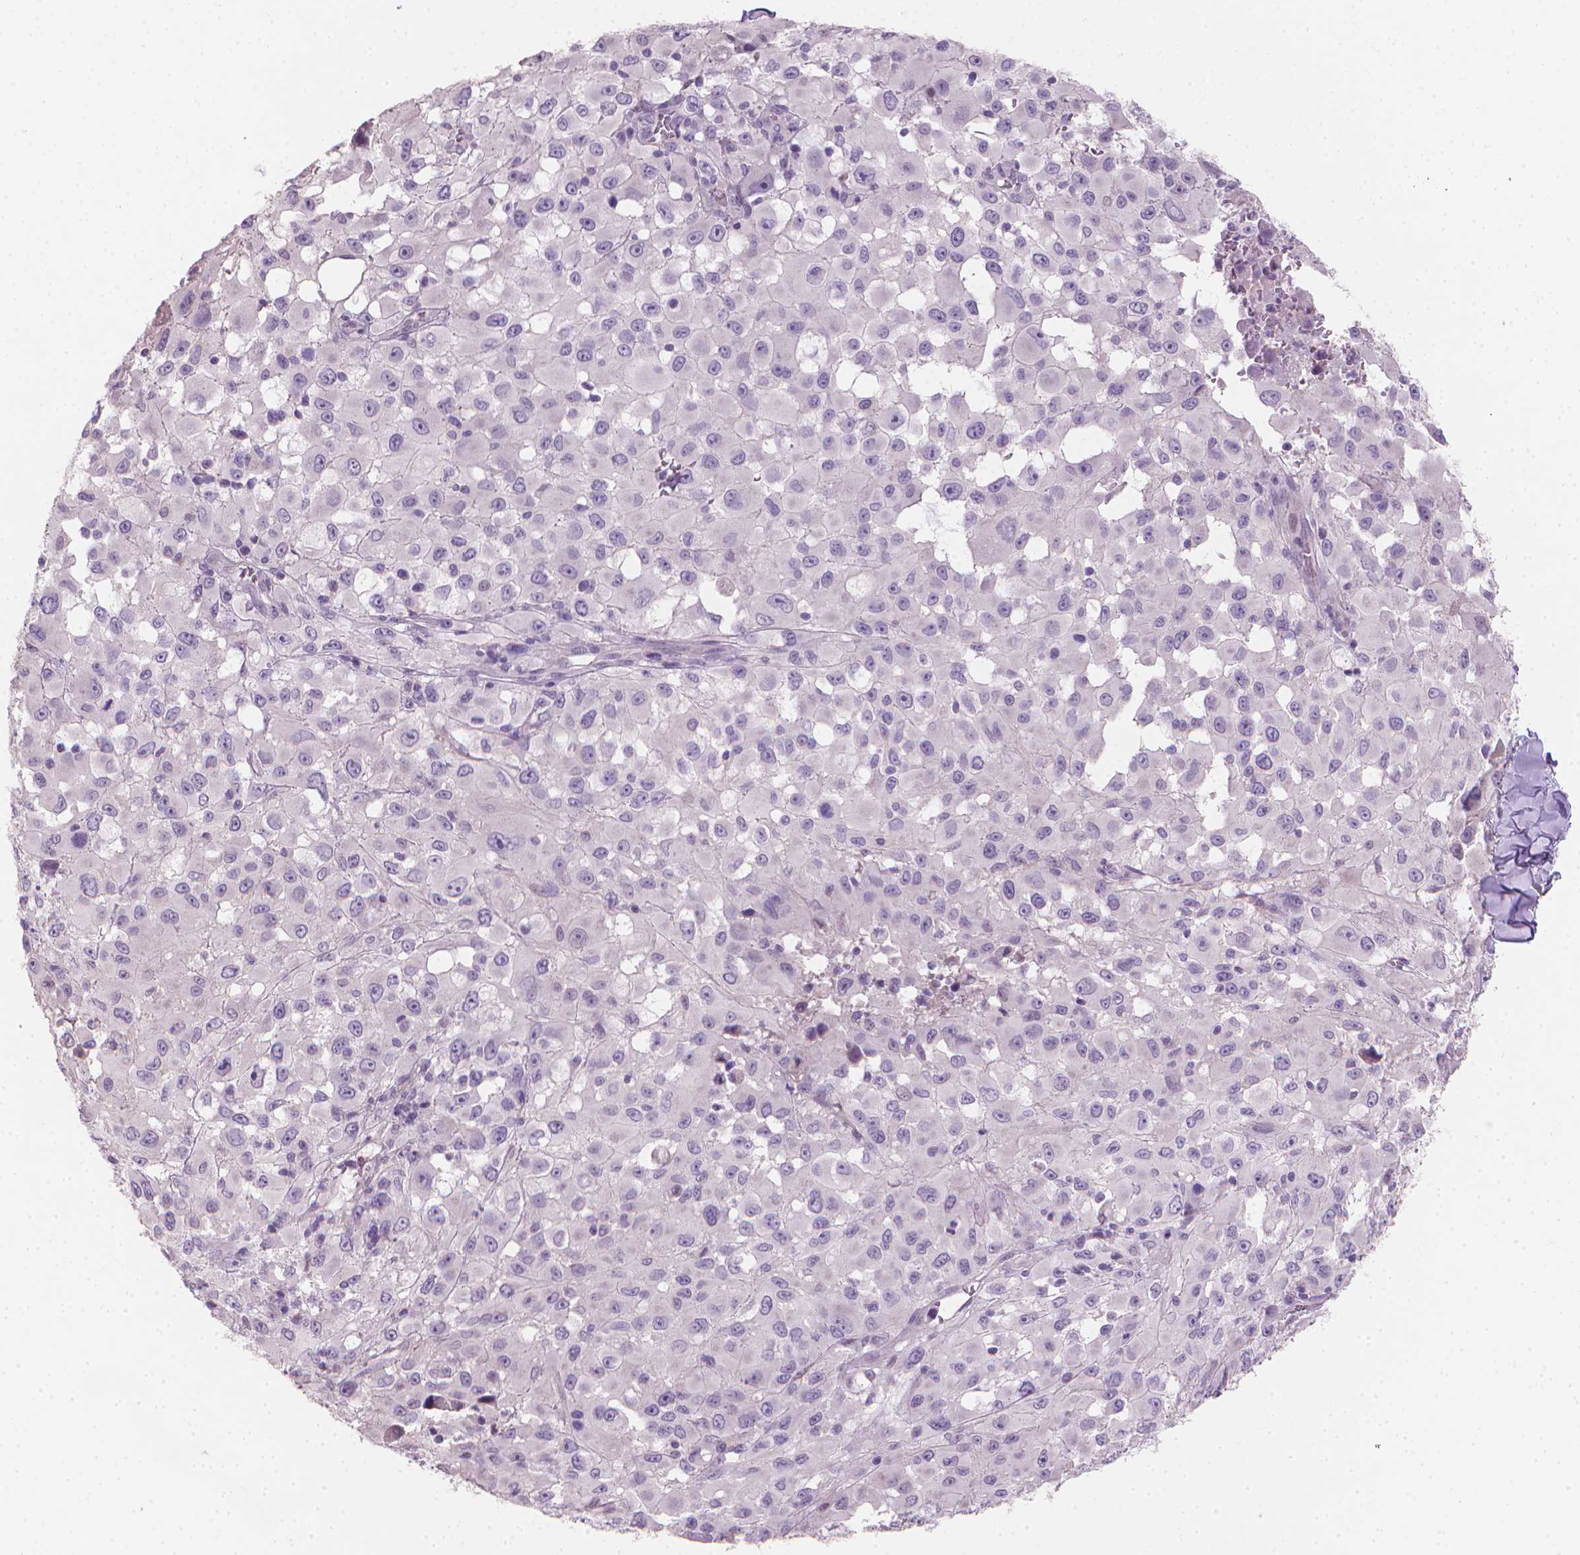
{"staining": {"intensity": "negative", "quantity": "none", "location": "none"}, "tissue": "melanoma", "cell_type": "Tumor cells", "image_type": "cancer", "snomed": [{"axis": "morphology", "description": "Malignant melanoma, Metastatic site"}, {"axis": "topography", "description": "Lymph node"}], "caption": "Histopathology image shows no significant protein positivity in tumor cells of malignant melanoma (metastatic site).", "gene": "CLXN", "patient": {"sex": "male", "age": 50}}